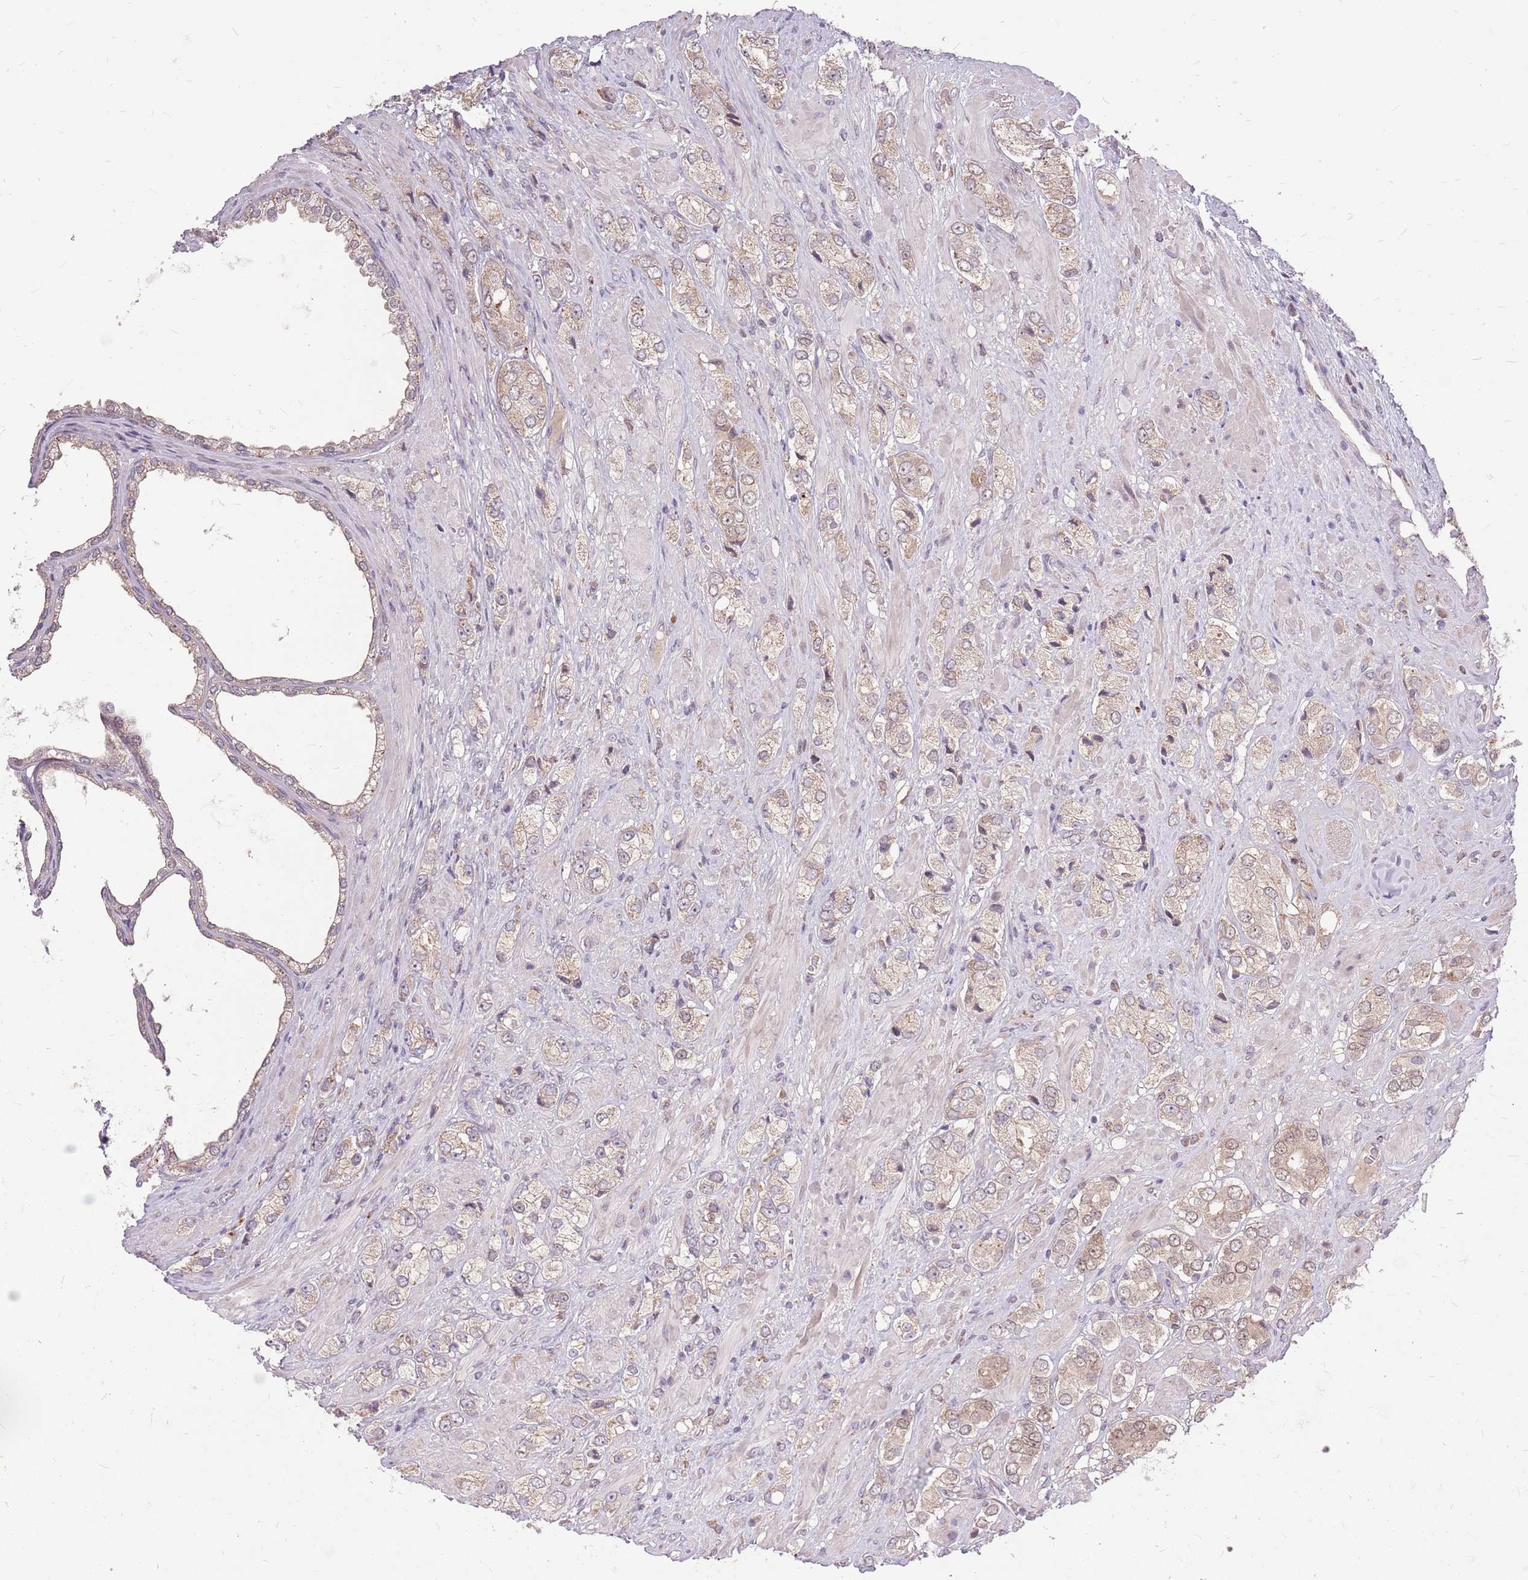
{"staining": {"intensity": "weak", "quantity": "25%-75%", "location": "cytoplasmic/membranous"}, "tissue": "prostate cancer", "cell_type": "Tumor cells", "image_type": "cancer", "snomed": [{"axis": "morphology", "description": "Adenocarcinoma, High grade"}, {"axis": "topography", "description": "Prostate and seminal vesicle, NOS"}], "caption": "Human prostate cancer stained with a brown dye reveals weak cytoplasmic/membranous positive expression in approximately 25%-75% of tumor cells.", "gene": "PPP1R27", "patient": {"sex": "male", "age": 64}}